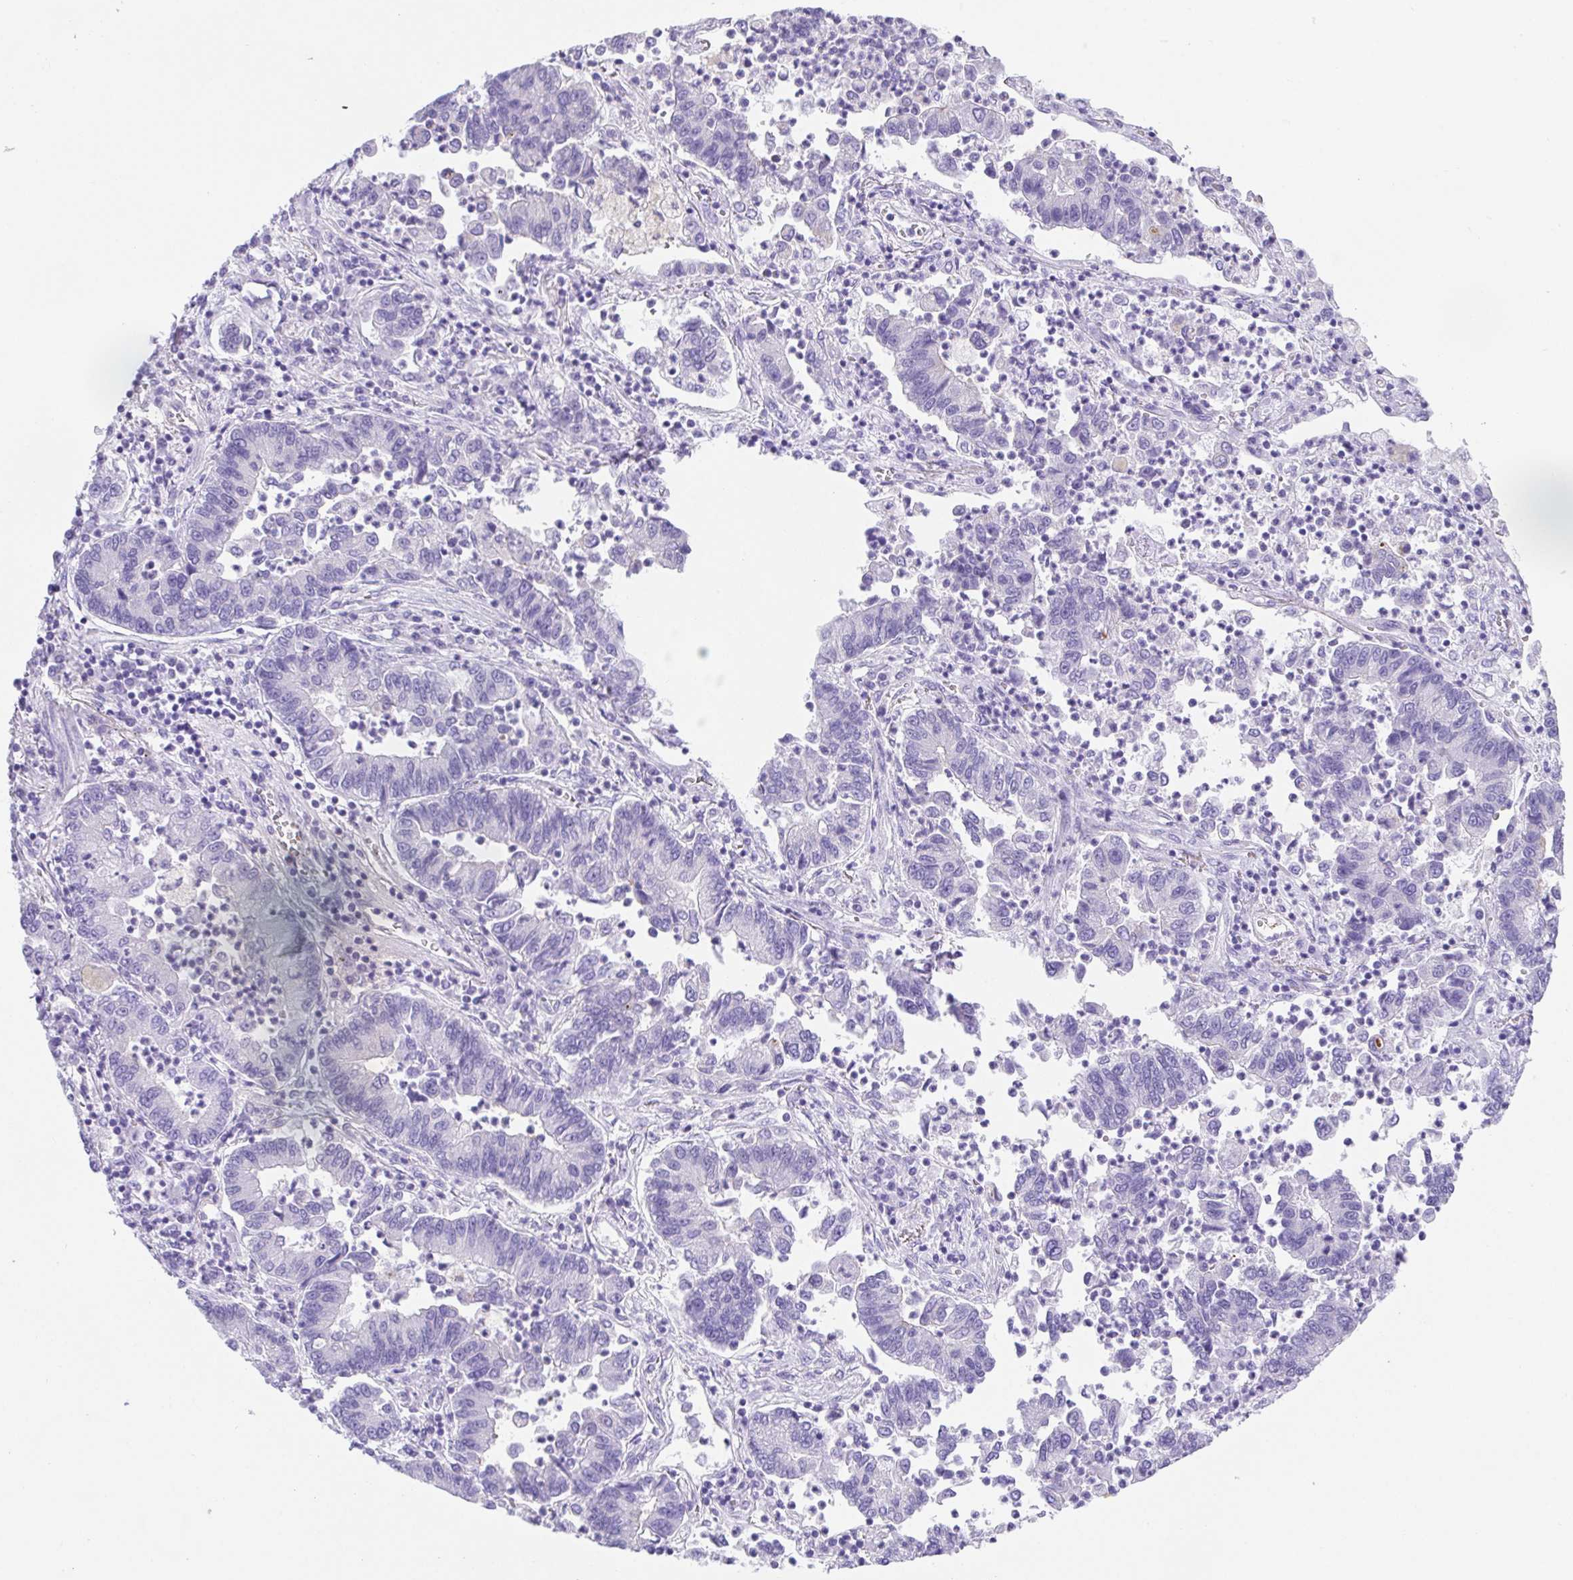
{"staining": {"intensity": "negative", "quantity": "none", "location": "none"}, "tissue": "lung cancer", "cell_type": "Tumor cells", "image_type": "cancer", "snomed": [{"axis": "morphology", "description": "Adenocarcinoma, NOS"}, {"axis": "topography", "description": "Lung"}], "caption": "Immunohistochemical staining of human lung cancer exhibits no significant staining in tumor cells.", "gene": "SPATA4", "patient": {"sex": "female", "age": 57}}